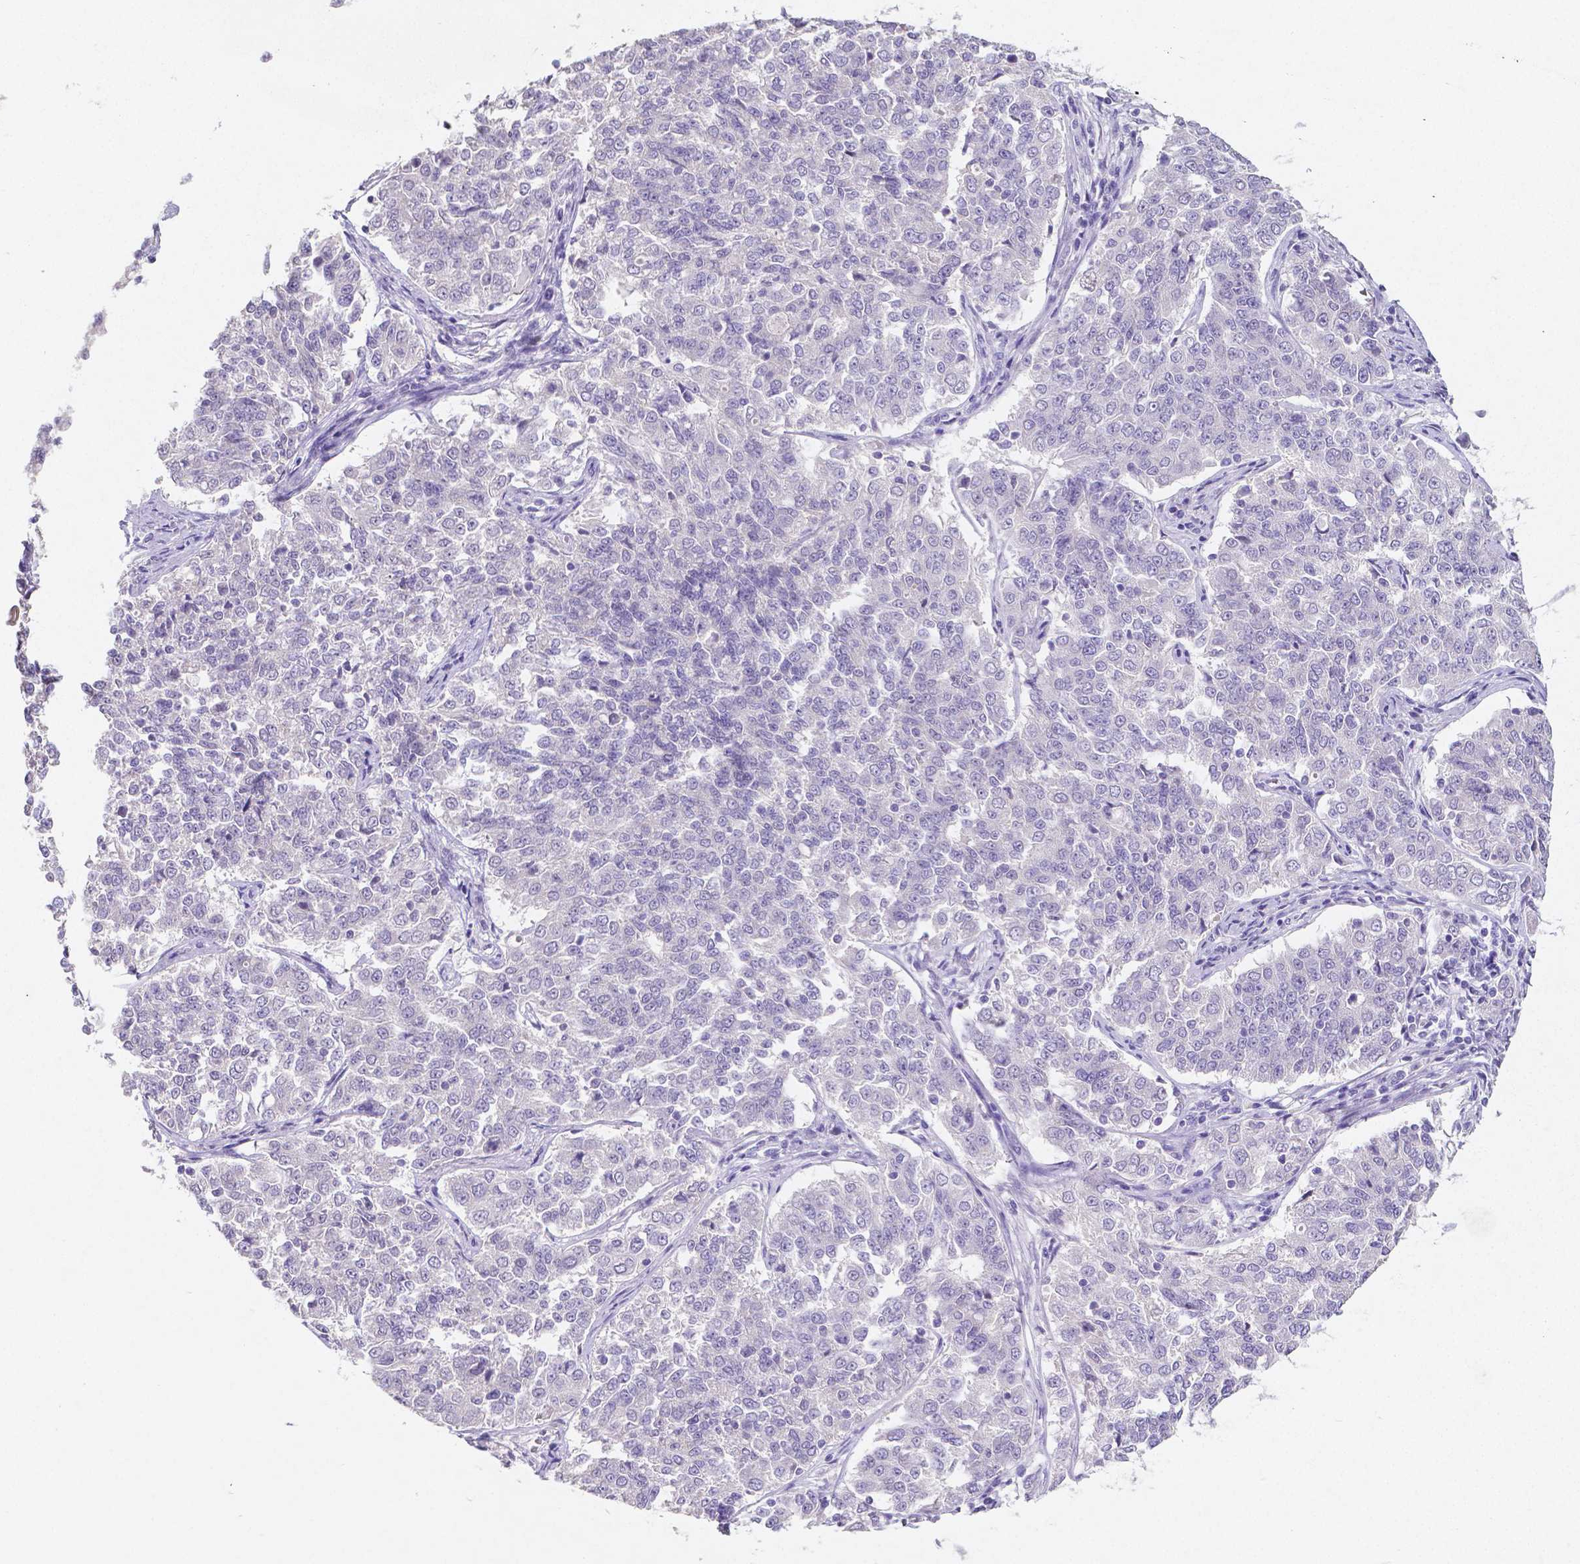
{"staining": {"intensity": "negative", "quantity": "none", "location": "none"}, "tissue": "endometrial cancer", "cell_type": "Tumor cells", "image_type": "cancer", "snomed": [{"axis": "morphology", "description": "Adenocarcinoma, NOS"}, {"axis": "topography", "description": "Endometrium"}], "caption": "Human endometrial cancer stained for a protein using immunohistochemistry shows no staining in tumor cells.", "gene": "SATB2", "patient": {"sex": "female", "age": 43}}